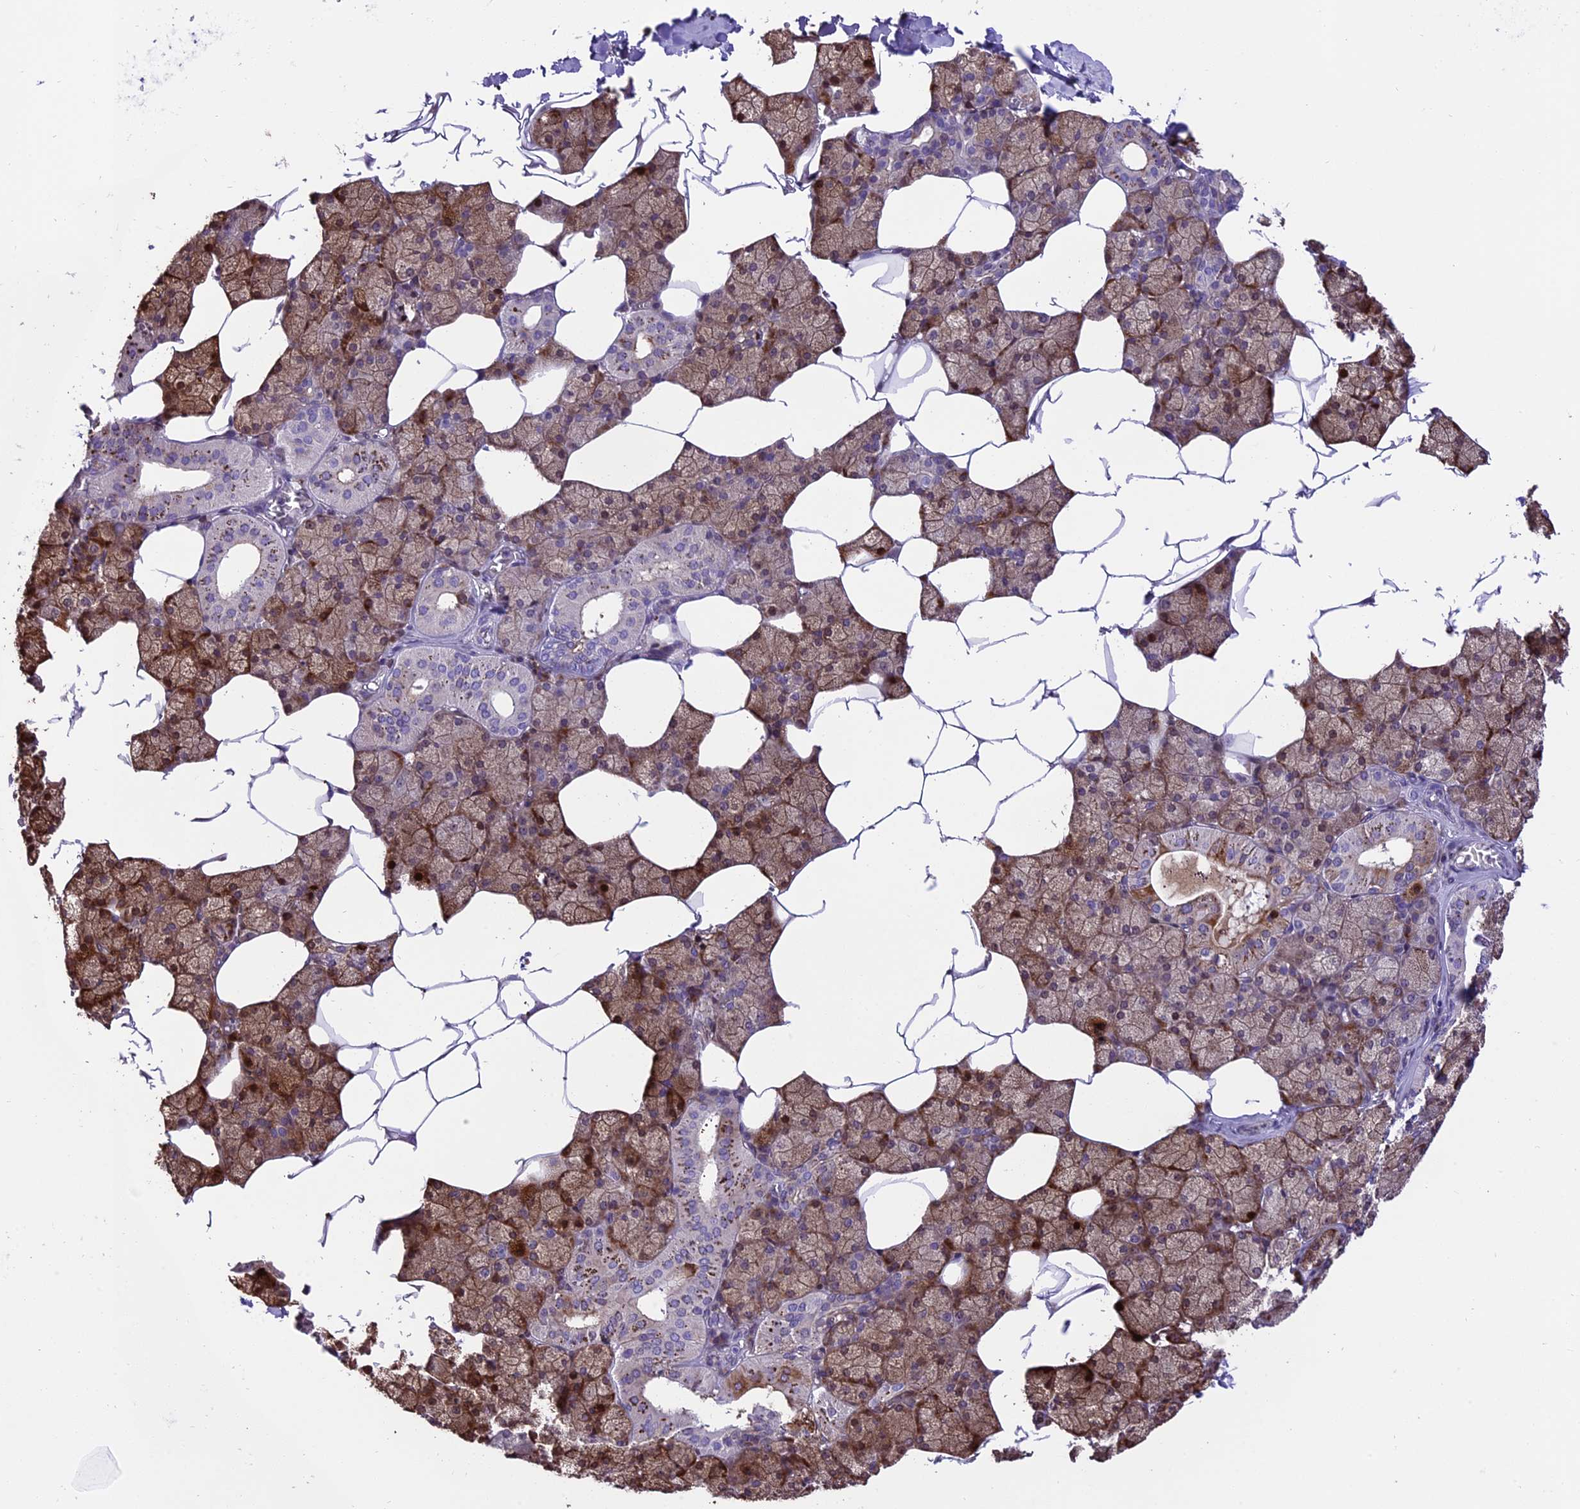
{"staining": {"intensity": "moderate", "quantity": "<25%", "location": "cytoplasmic/membranous,nuclear"}, "tissue": "salivary gland", "cell_type": "Glandular cells", "image_type": "normal", "snomed": [{"axis": "morphology", "description": "Normal tissue, NOS"}, {"axis": "topography", "description": "Salivary gland"}], "caption": "Unremarkable salivary gland was stained to show a protein in brown. There is low levels of moderate cytoplasmic/membranous,nuclear expression in approximately <25% of glandular cells. (brown staining indicates protein expression, while blue staining denotes nuclei).", "gene": "PRR15", "patient": {"sex": "male", "age": 62}}